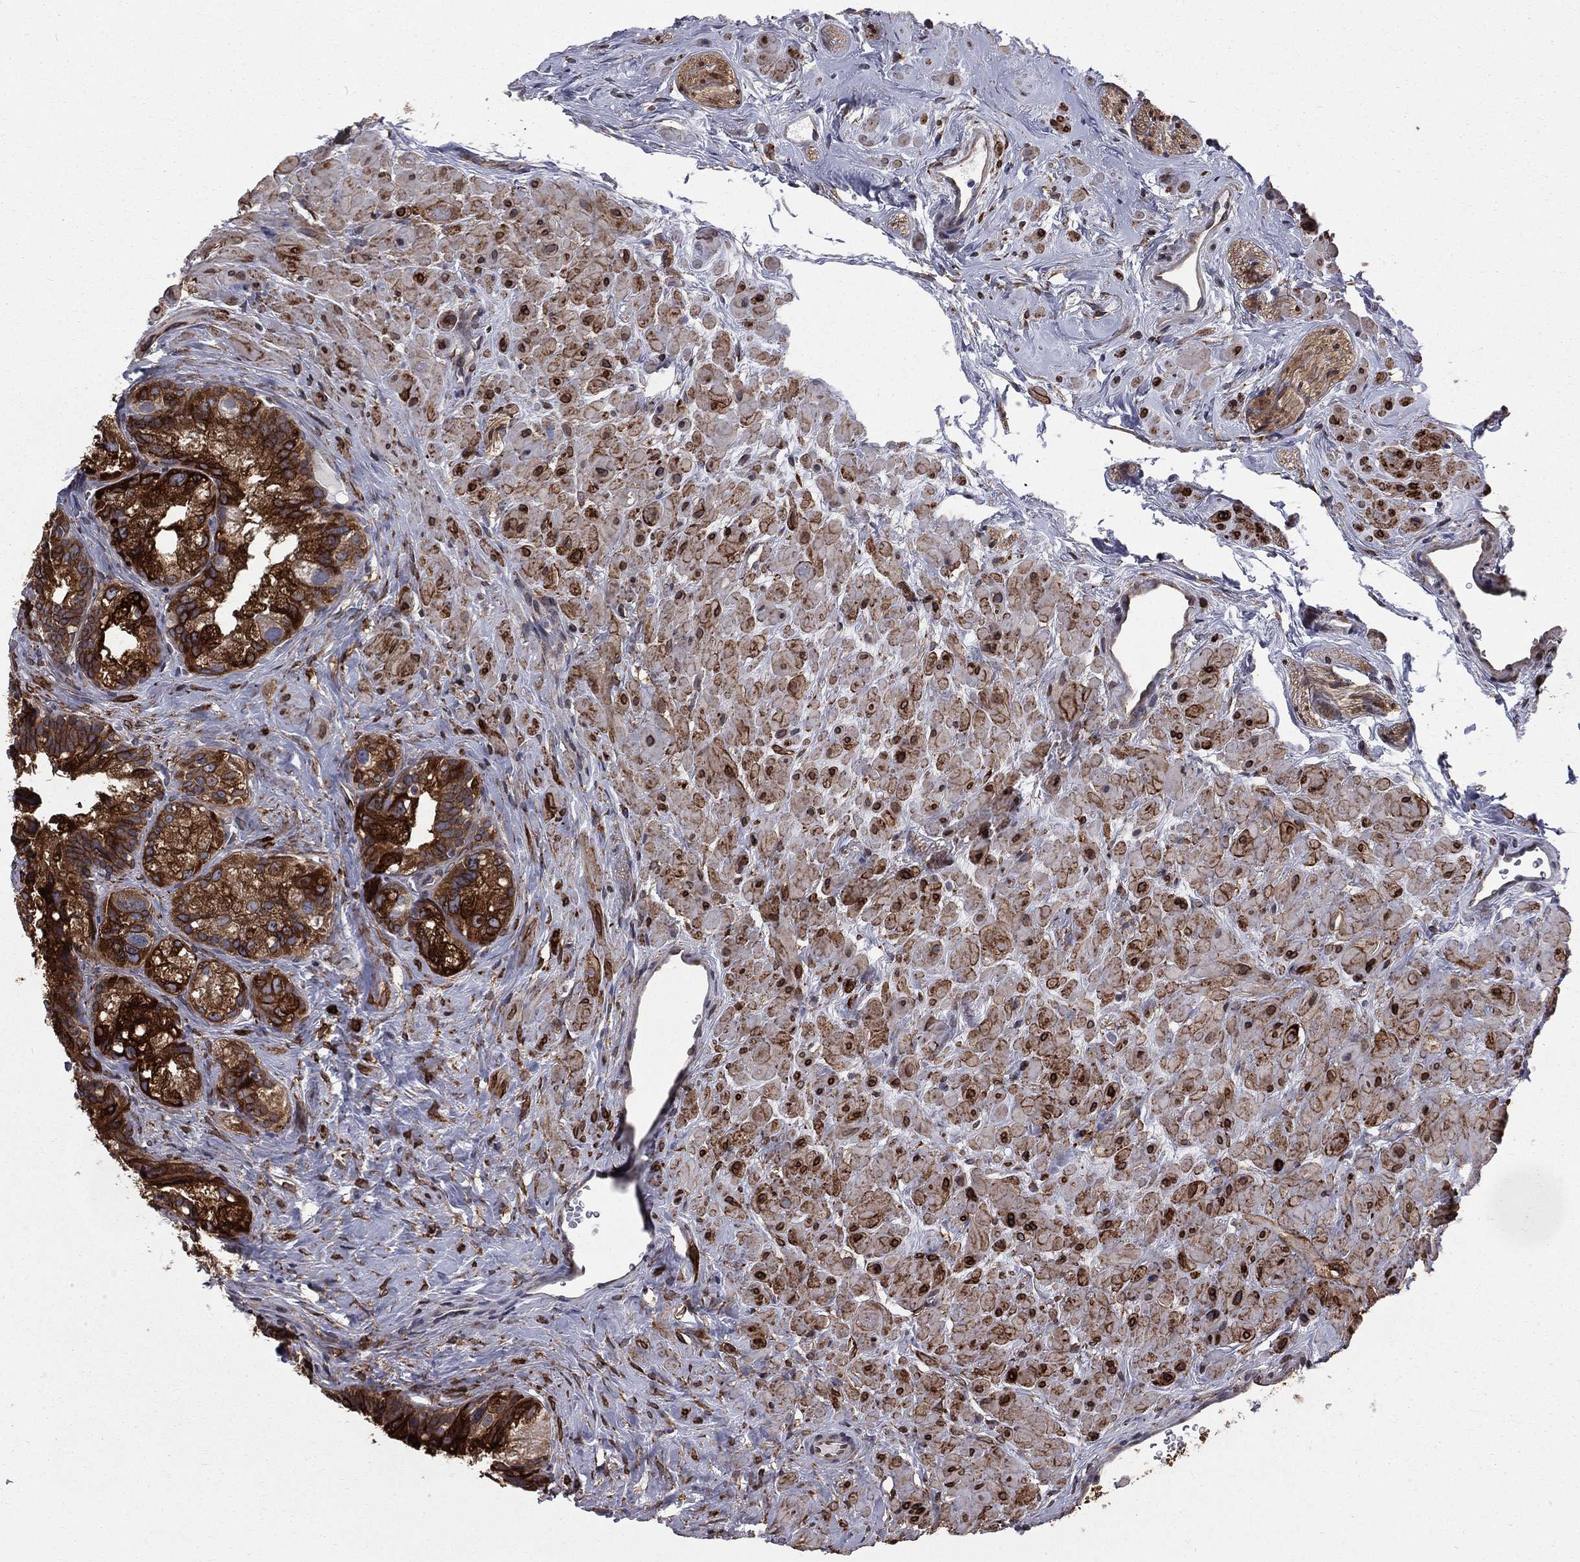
{"staining": {"intensity": "strong", "quantity": ">75%", "location": "cytoplasmic/membranous"}, "tissue": "seminal vesicle", "cell_type": "Glandular cells", "image_type": "normal", "snomed": [{"axis": "morphology", "description": "Normal tissue, NOS"}, {"axis": "topography", "description": "Seminal veicle"}], "caption": "Seminal vesicle stained with a brown dye shows strong cytoplasmic/membranous positive staining in approximately >75% of glandular cells.", "gene": "PGRMC1", "patient": {"sex": "male", "age": 72}}